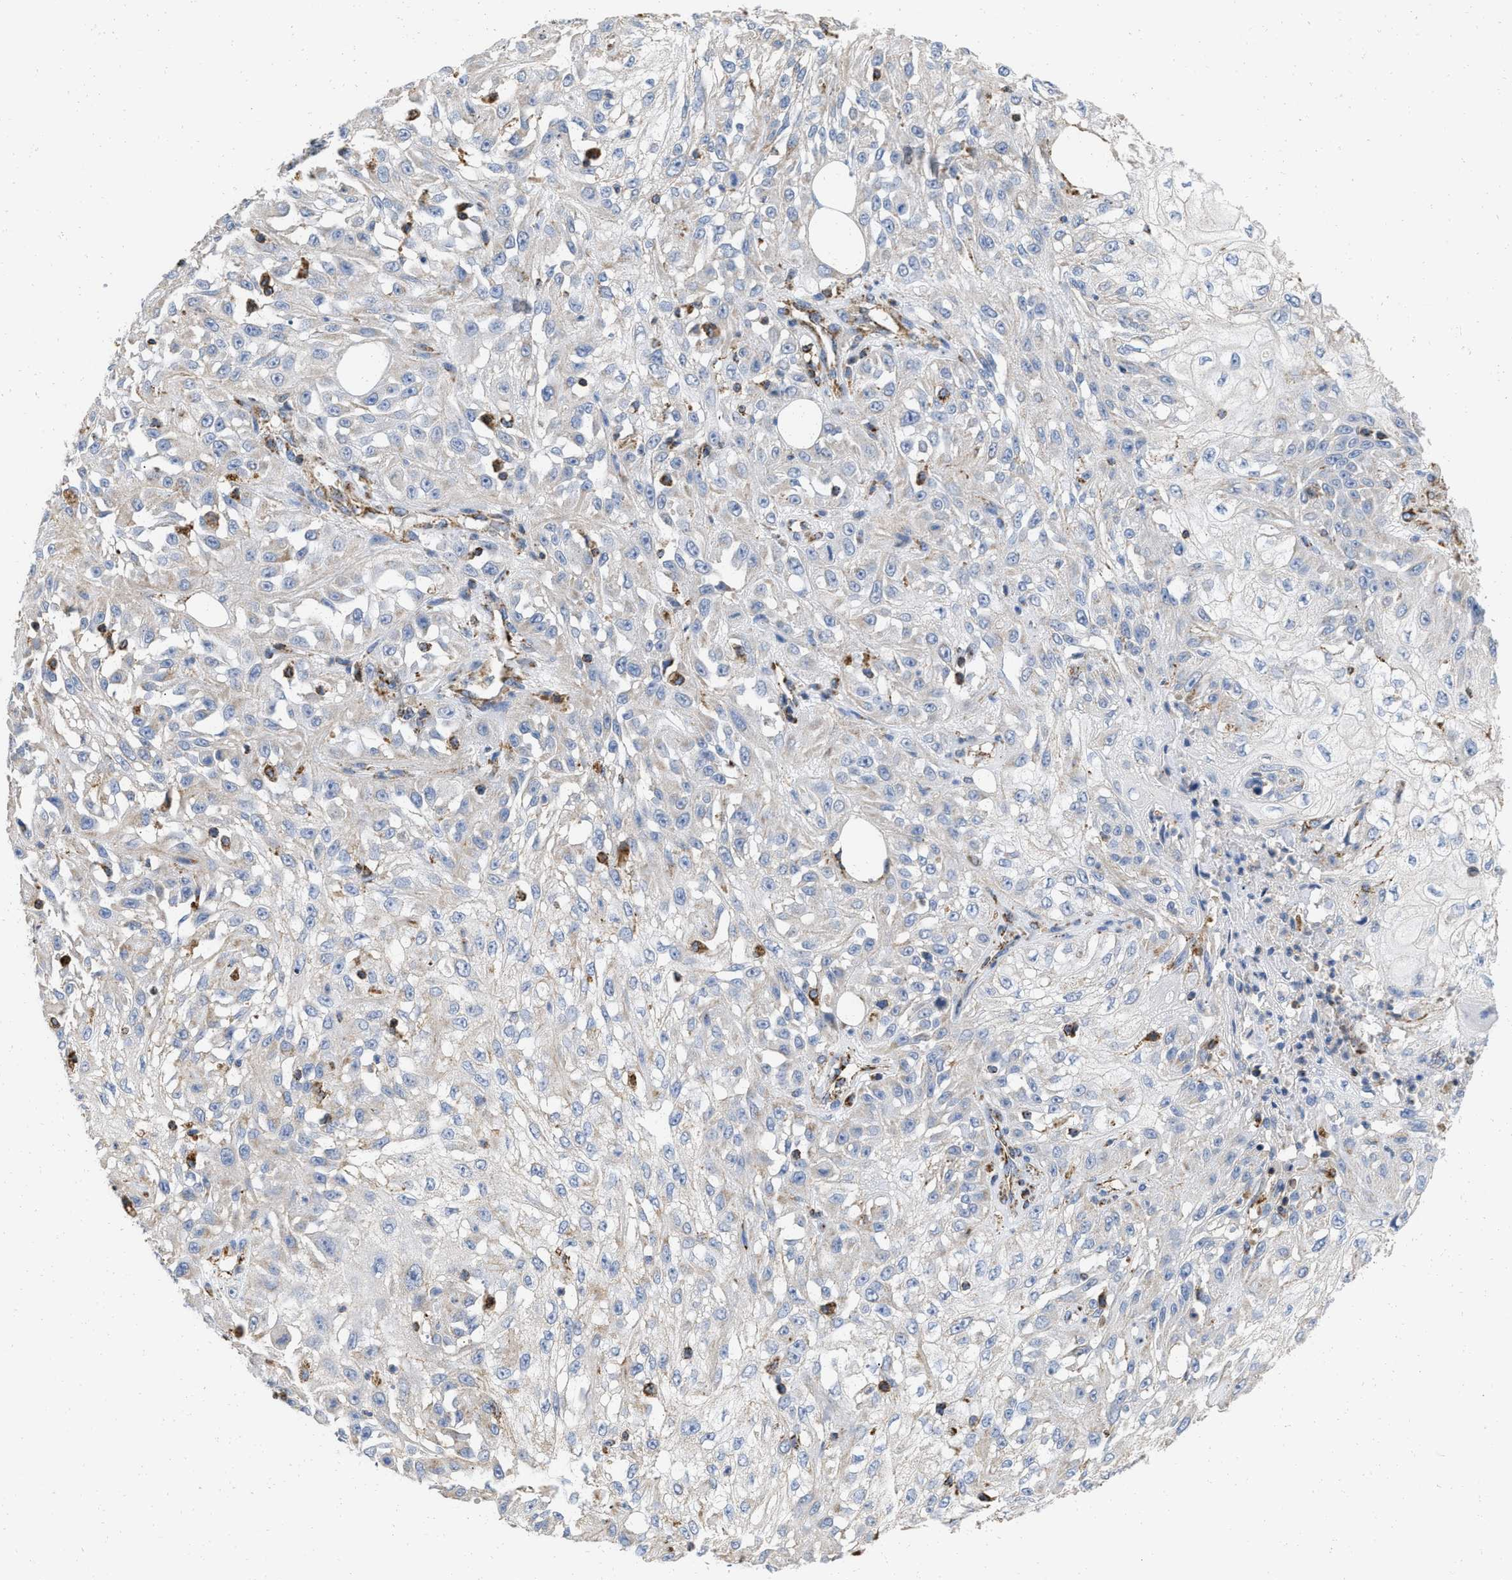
{"staining": {"intensity": "negative", "quantity": "none", "location": "none"}, "tissue": "skin cancer", "cell_type": "Tumor cells", "image_type": "cancer", "snomed": [{"axis": "morphology", "description": "Squamous cell carcinoma, NOS"}, {"axis": "morphology", "description": "Squamous cell carcinoma, metastatic, NOS"}, {"axis": "topography", "description": "Skin"}, {"axis": "topography", "description": "Lymph node"}], "caption": "Micrograph shows no significant protein positivity in tumor cells of skin metastatic squamous cell carcinoma.", "gene": "GRB10", "patient": {"sex": "male", "age": 75}}